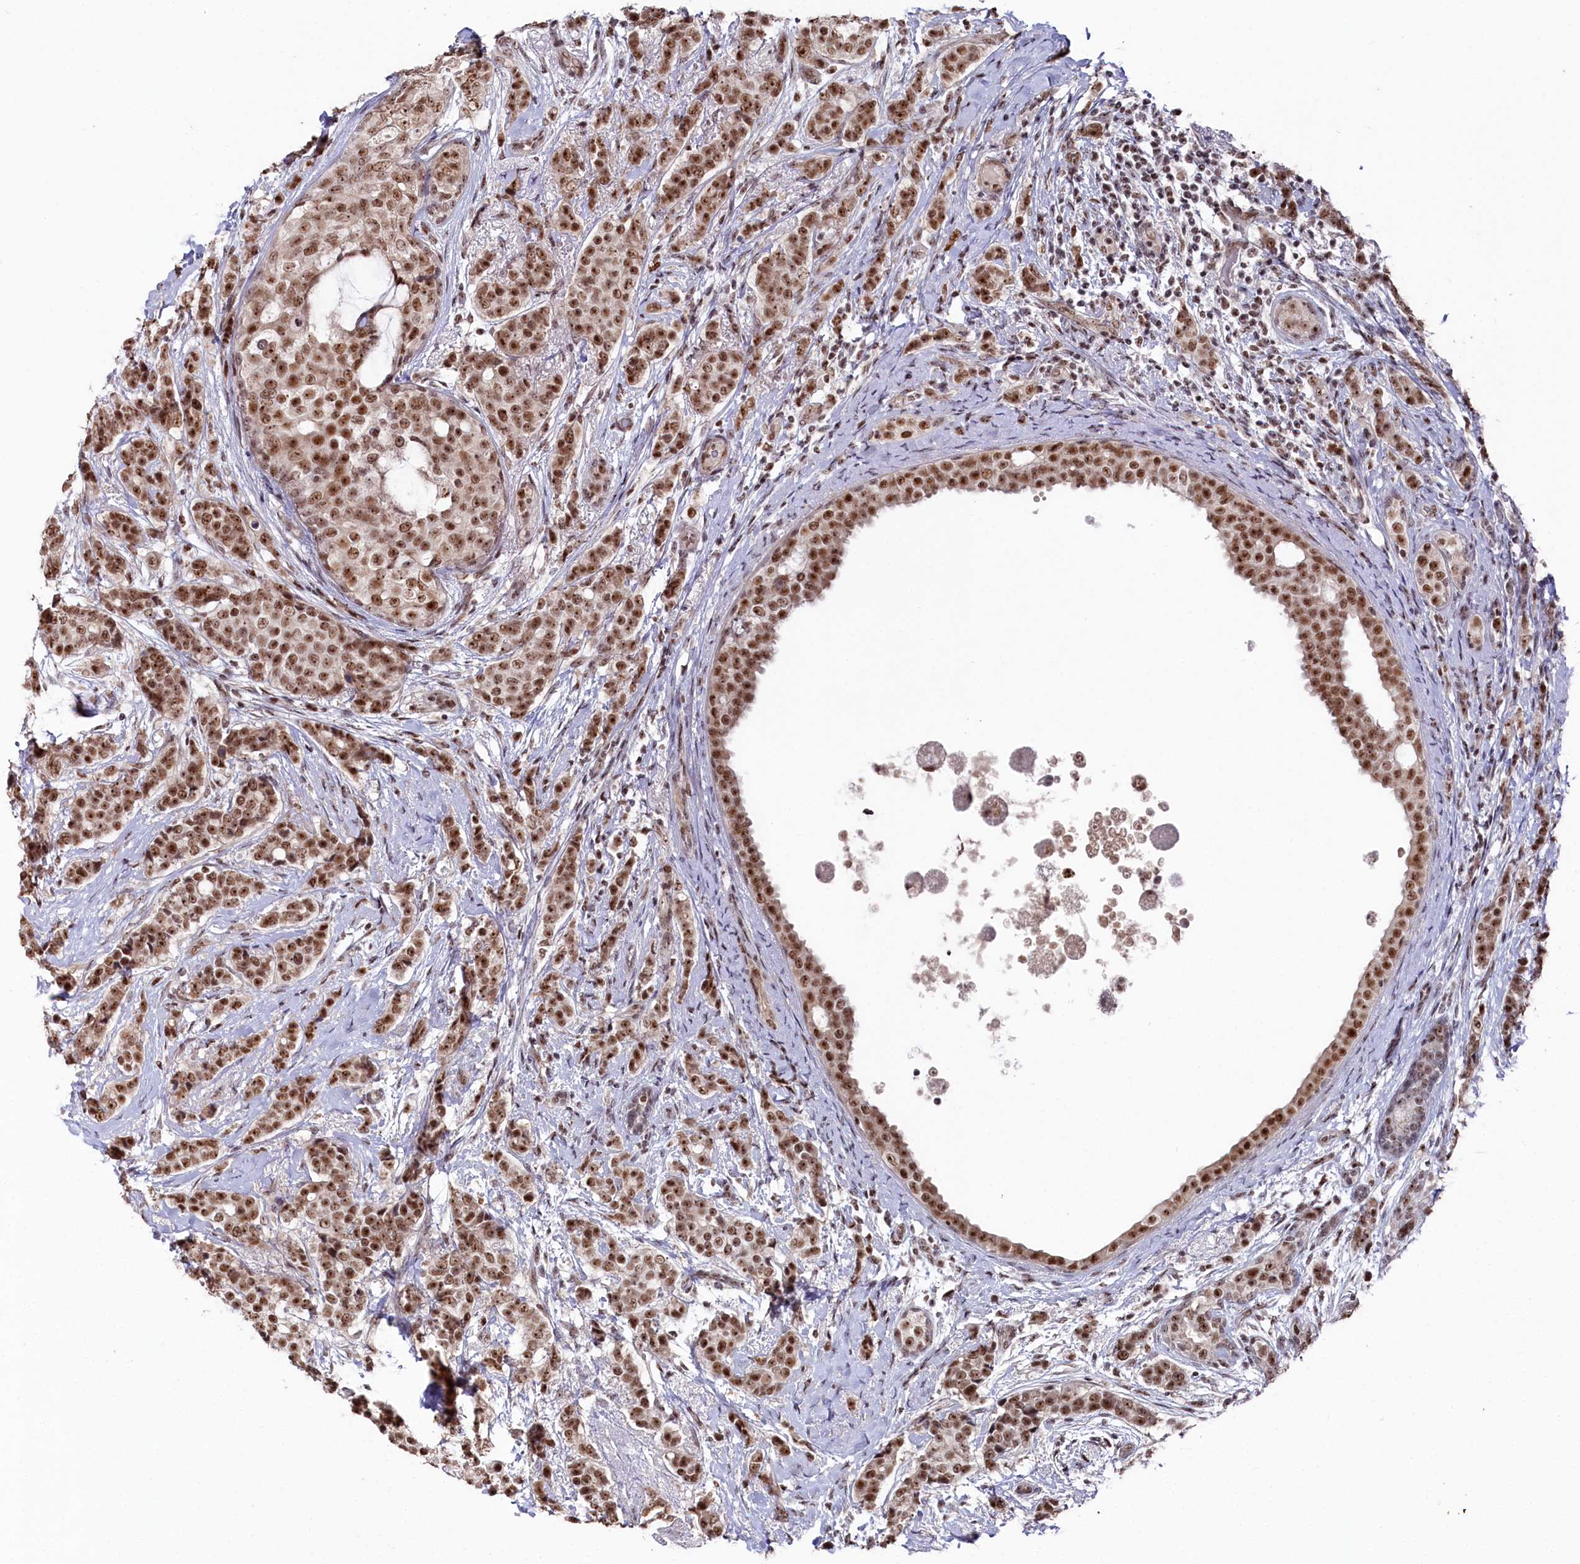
{"staining": {"intensity": "moderate", "quantity": ">75%", "location": "nuclear"}, "tissue": "breast cancer", "cell_type": "Tumor cells", "image_type": "cancer", "snomed": [{"axis": "morphology", "description": "Lobular carcinoma"}, {"axis": "topography", "description": "Breast"}], "caption": "DAB (3,3'-diaminobenzidine) immunohistochemical staining of breast cancer (lobular carcinoma) reveals moderate nuclear protein staining in about >75% of tumor cells.", "gene": "POLR2H", "patient": {"sex": "female", "age": 51}}